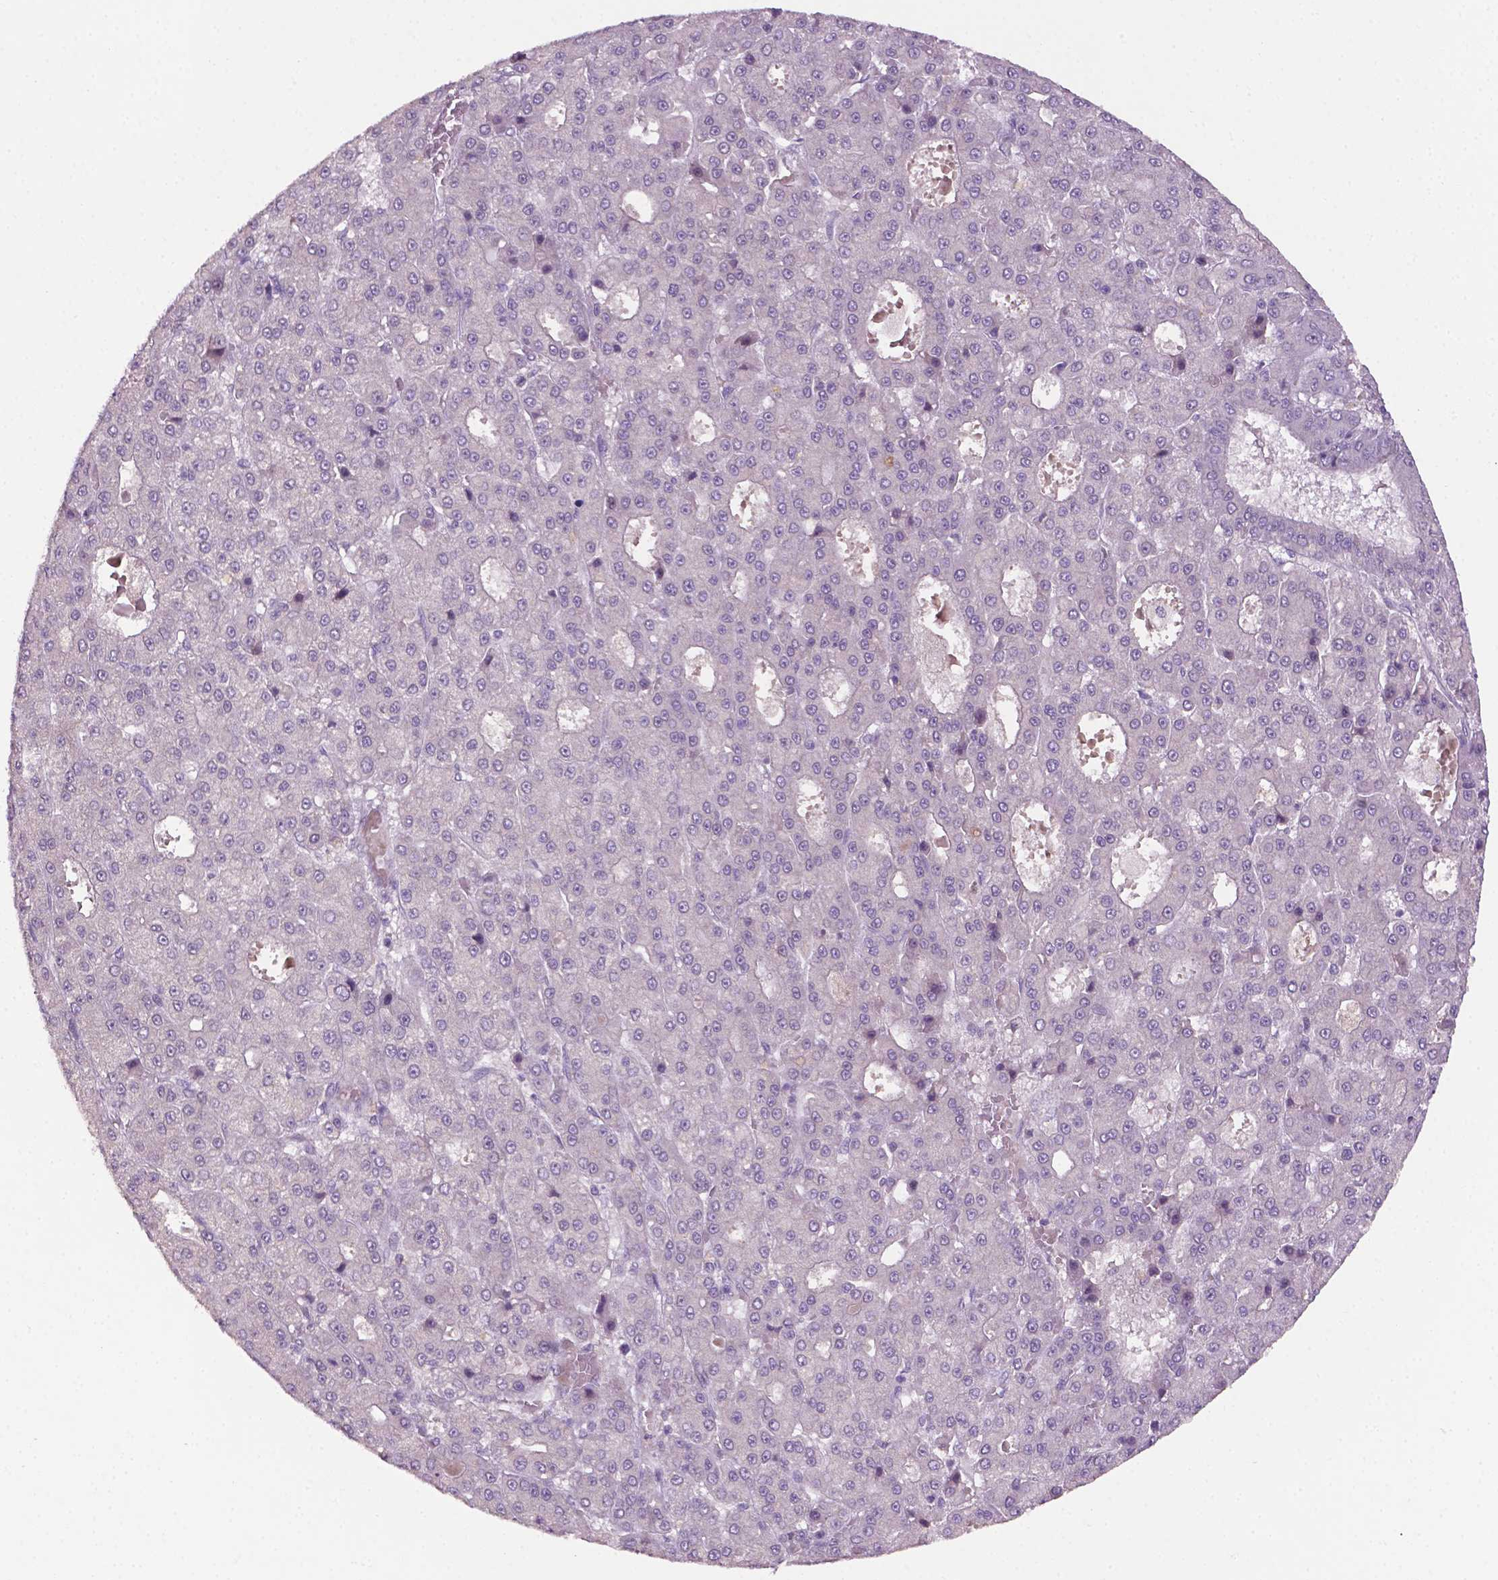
{"staining": {"intensity": "negative", "quantity": "none", "location": "none"}, "tissue": "liver cancer", "cell_type": "Tumor cells", "image_type": "cancer", "snomed": [{"axis": "morphology", "description": "Carcinoma, Hepatocellular, NOS"}, {"axis": "topography", "description": "Liver"}], "caption": "Micrograph shows no protein expression in tumor cells of liver hepatocellular carcinoma tissue.", "gene": "FBLN1", "patient": {"sex": "male", "age": 70}}